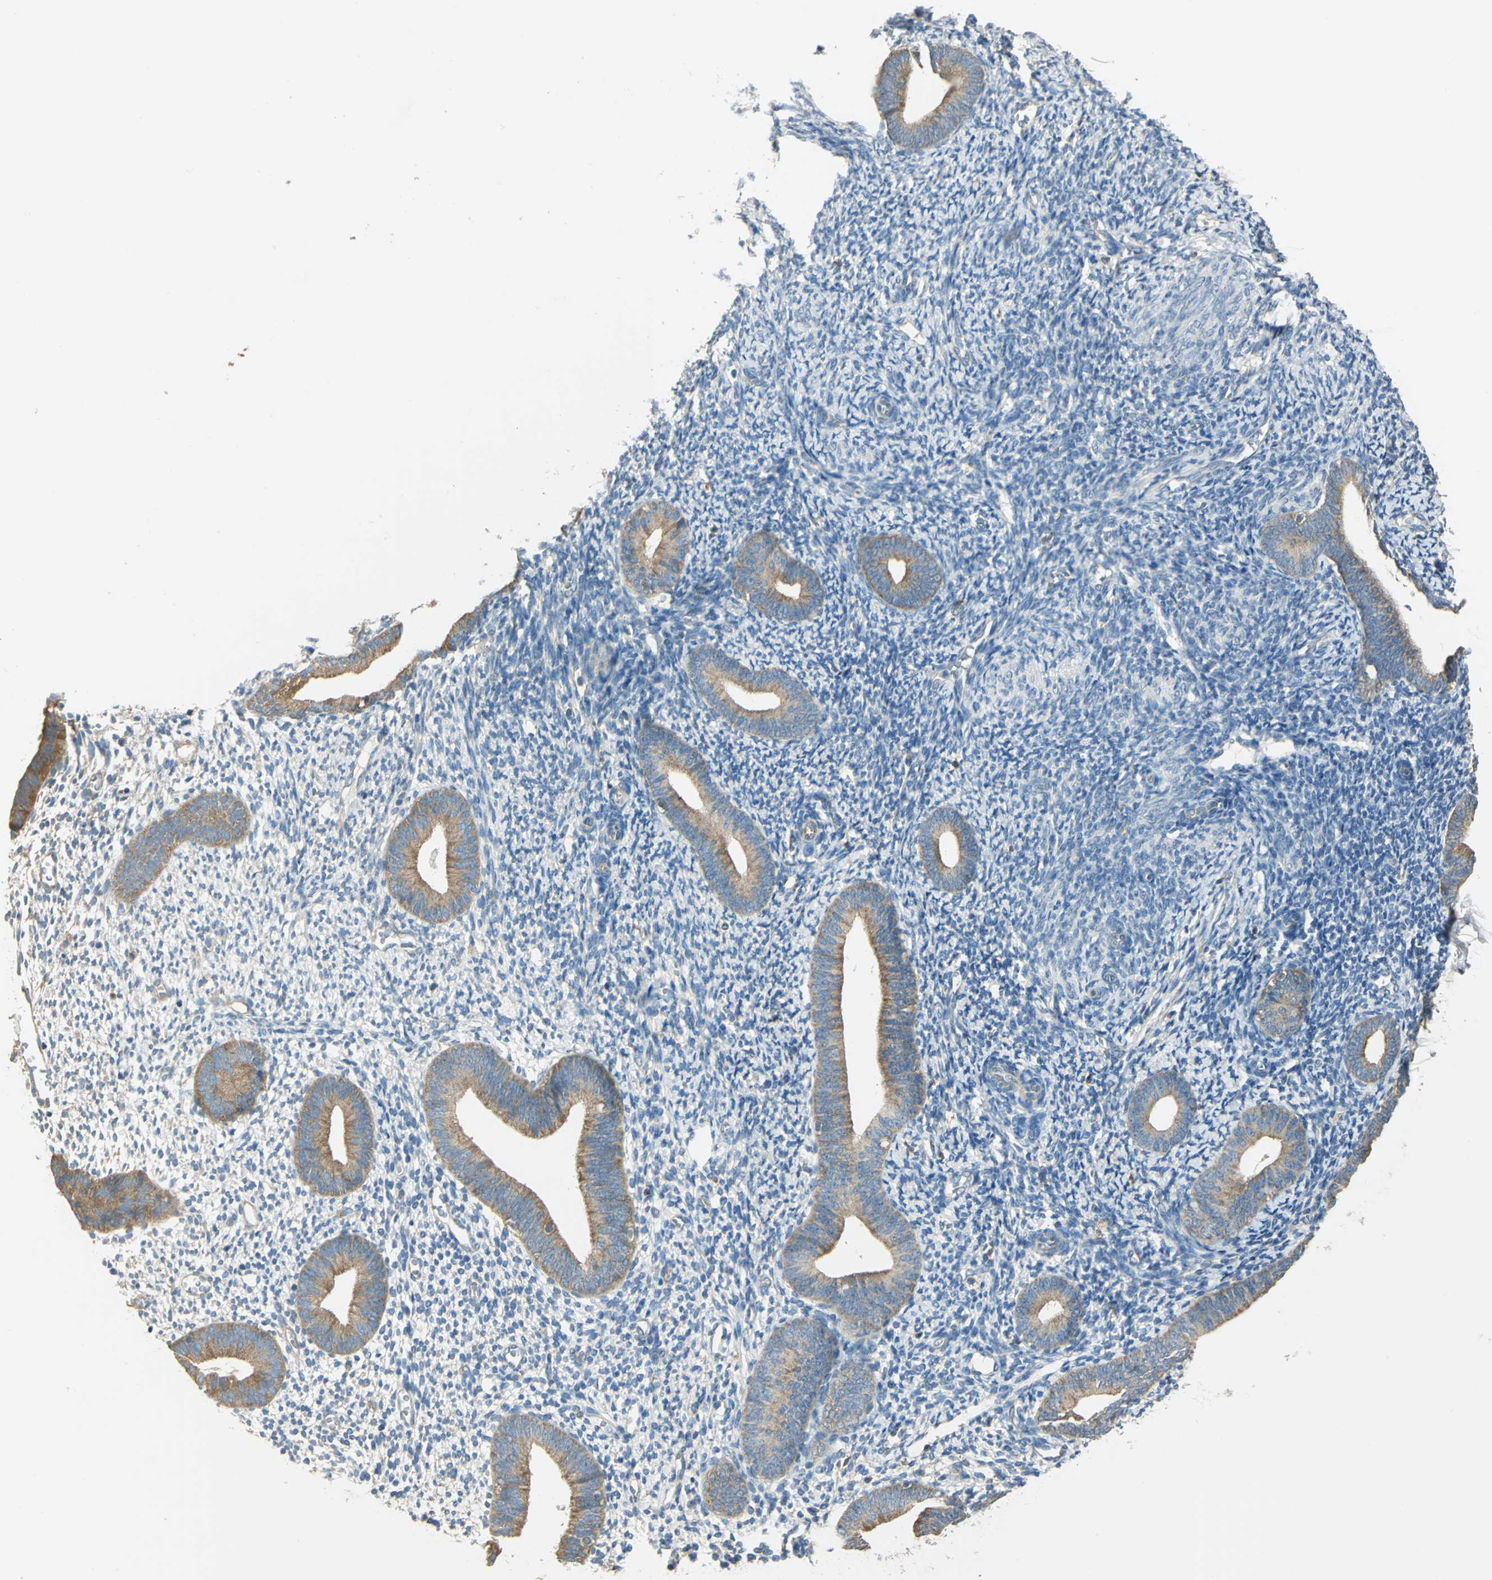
{"staining": {"intensity": "negative", "quantity": "none", "location": "none"}, "tissue": "endometrium", "cell_type": "Cells in endometrial stroma", "image_type": "normal", "snomed": [{"axis": "morphology", "description": "Normal tissue, NOS"}, {"axis": "topography", "description": "Smooth muscle"}, {"axis": "topography", "description": "Endometrium"}], "caption": "Protein analysis of normal endometrium exhibits no significant expression in cells in endometrial stroma.", "gene": "SHC2", "patient": {"sex": "female", "age": 57}}